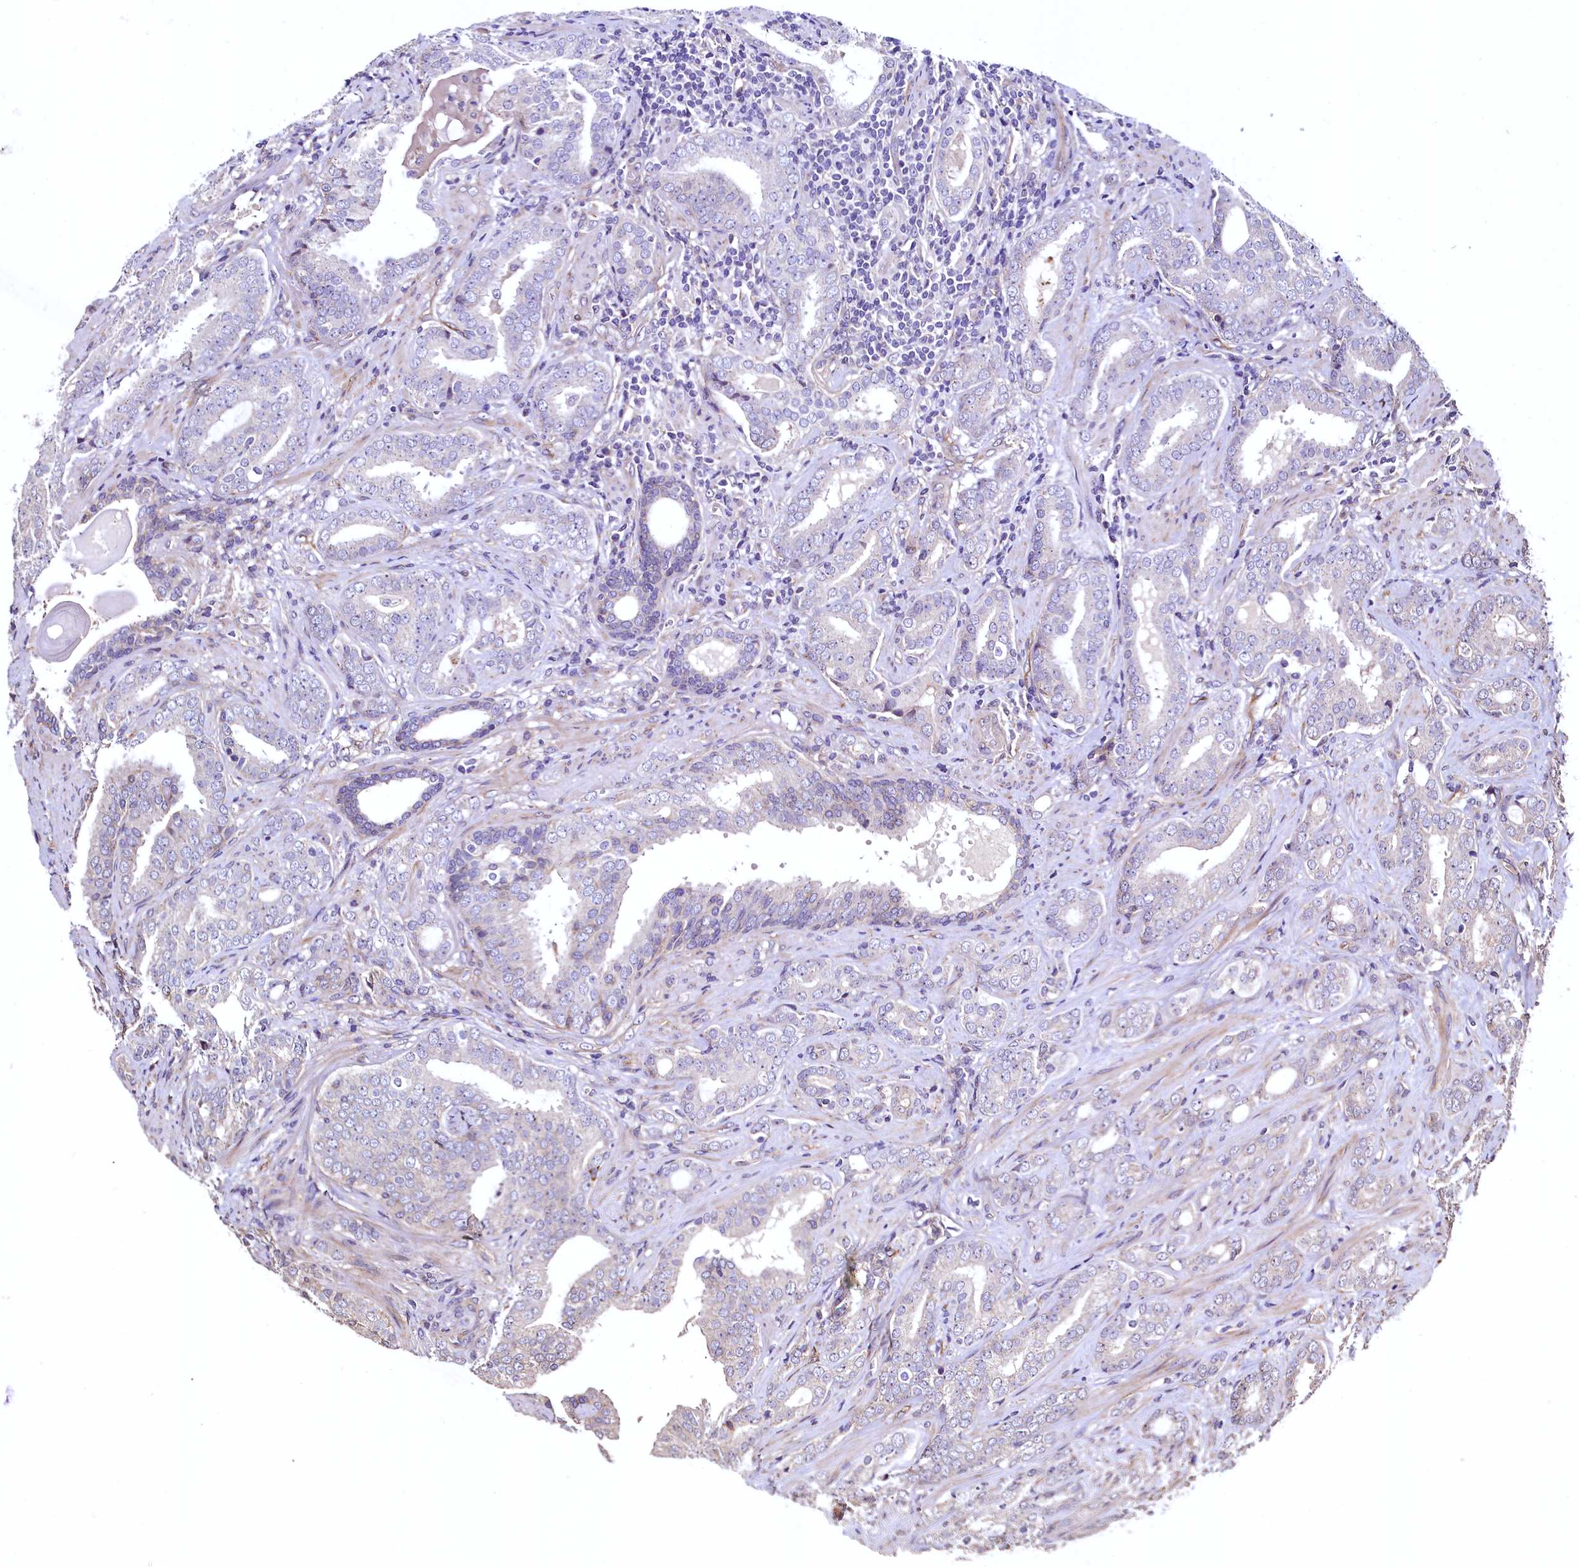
{"staining": {"intensity": "negative", "quantity": "none", "location": "none"}, "tissue": "prostate cancer", "cell_type": "Tumor cells", "image_type": "cancer", "snomed": [{"axis": "morphology", "description": "Adenocarcinoma, High grade"}, {"axis": "topography", "description": "Prostate"}], "caption": "The immunohistochemistry image has no significant expression in tumor cells of prostate cancer (high-grade adenocarcinoma) tissue.", "gene": "PALM", "patient": {"sex": "male", "age": 63}}